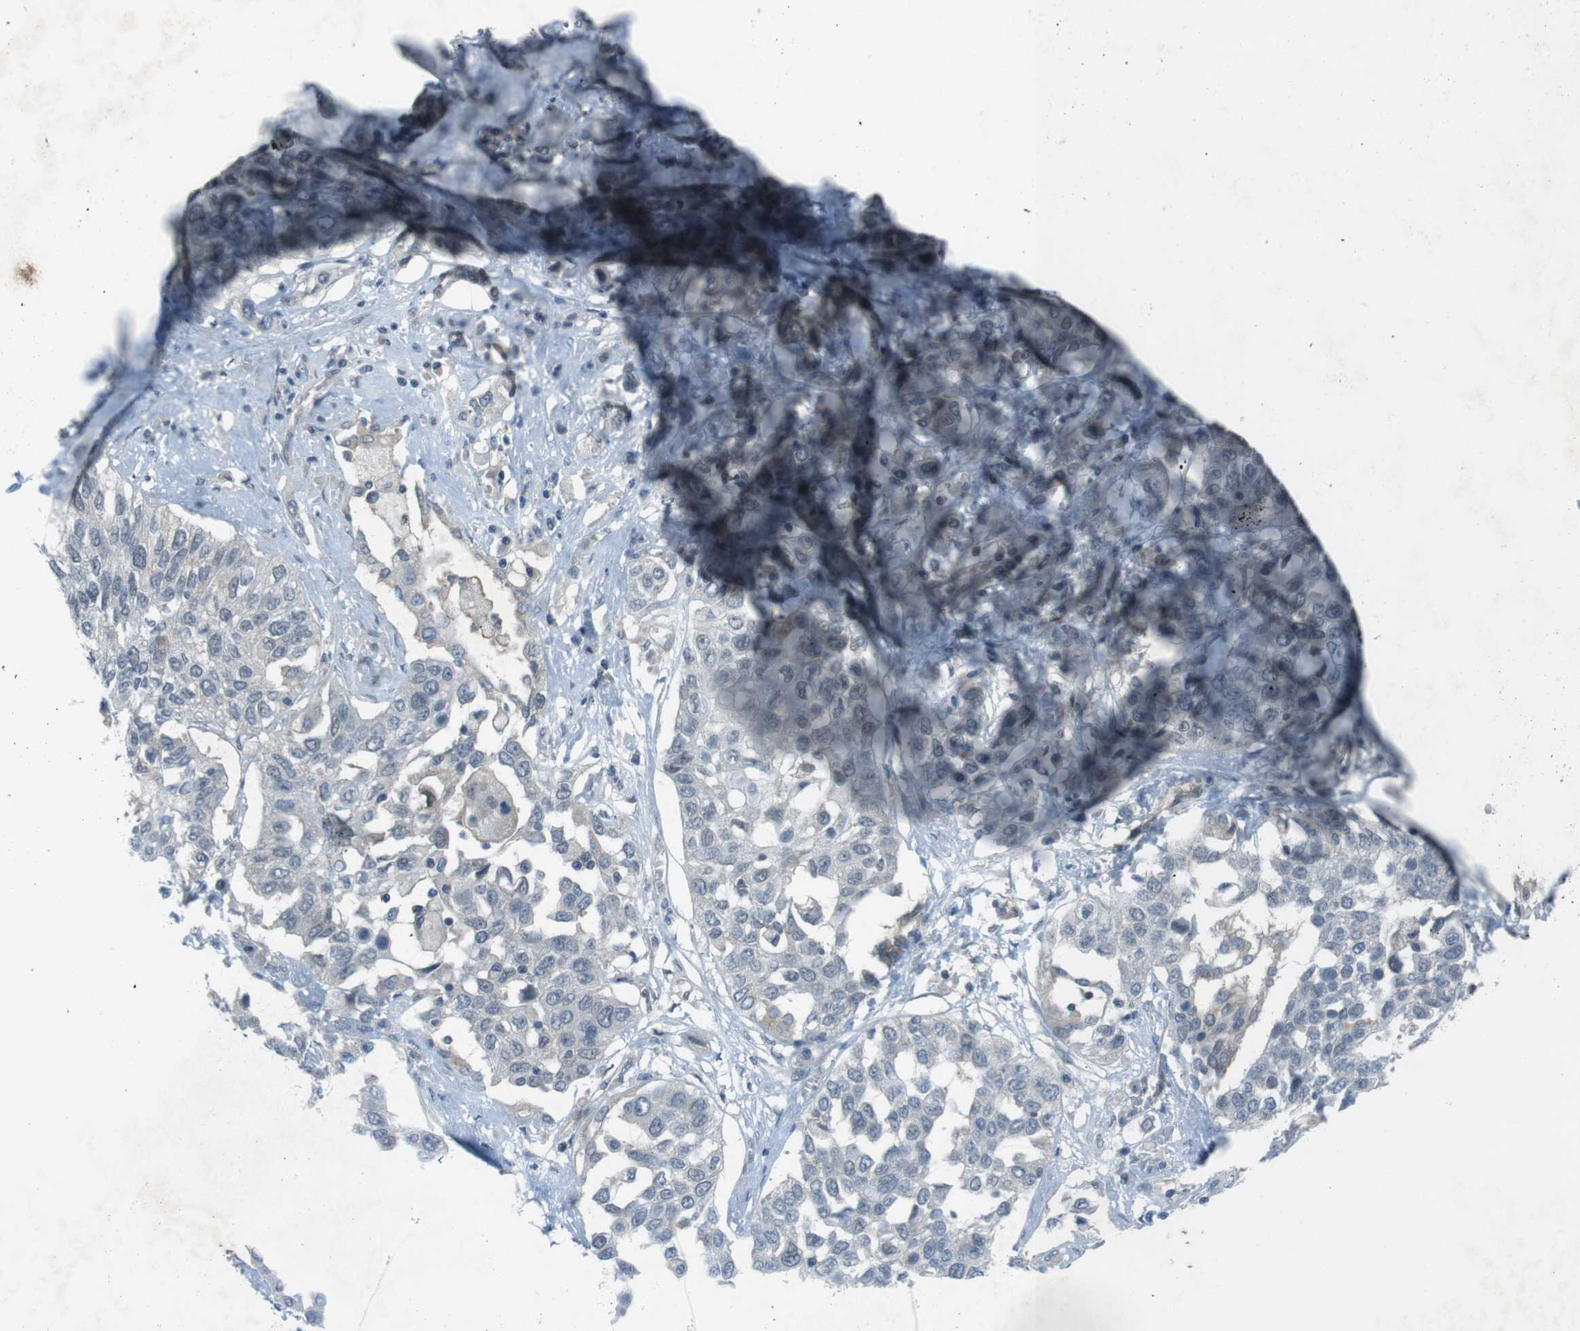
{"staining": {"intensity": "negative", "quantity": "none", "location": "none"}, "tissue": "lung cancer", "cell_type": "Tumor cells", "image_type": "cancer", "snomed": [{"axis": "morphology", "description": "Squamous cell carcinoma, NOS"}, {"axis": "topography", "description": "Lung"}], "caption": "IHC micrograph of human lung squamous cell carcinoma stained for a protein (brown), which exhibits no positivity in tumor cells.", "gene": "ZDHHC20", "patient": {"sex": "male", "age": 71}}